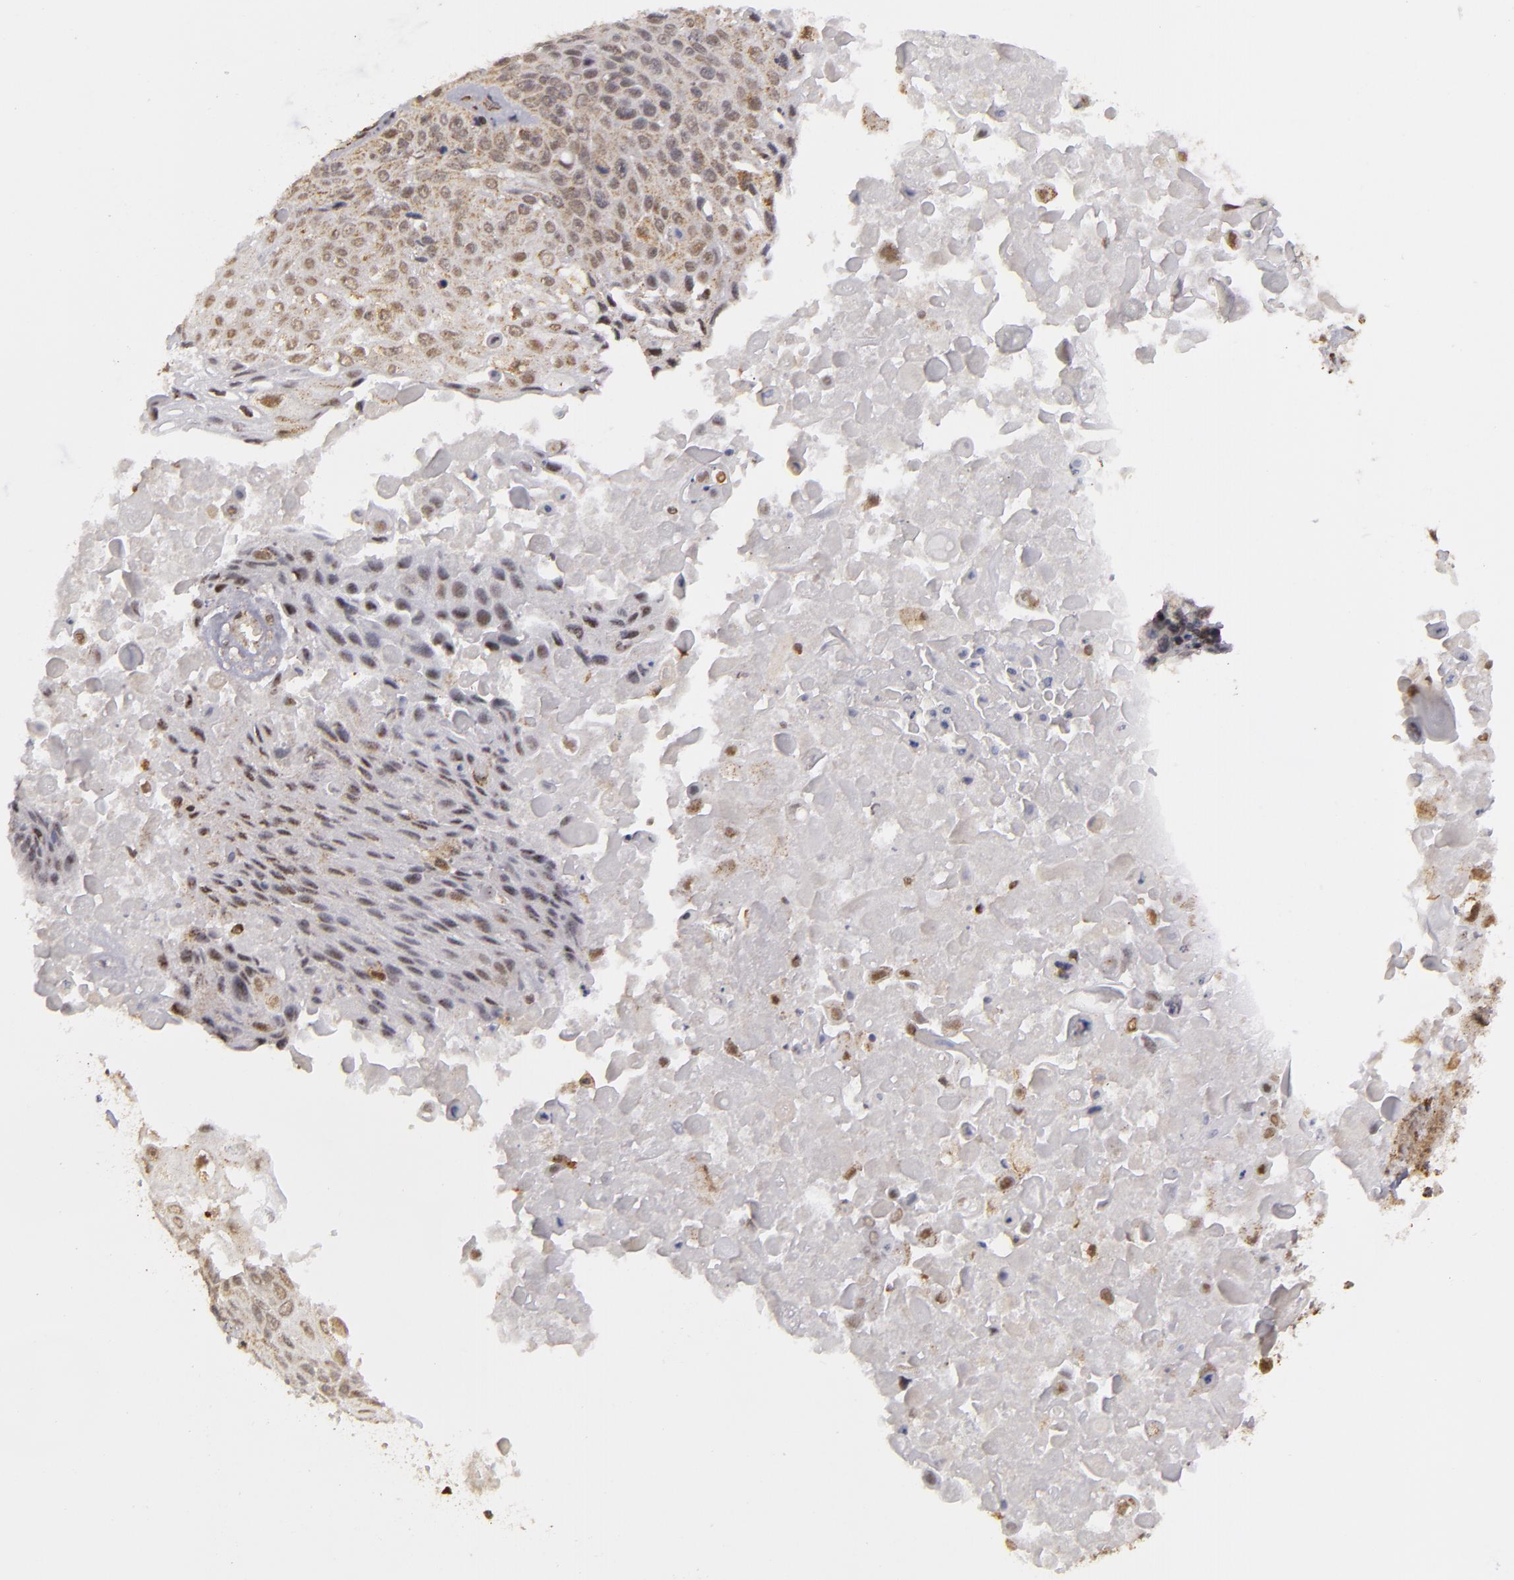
{"staining": {"intensity": "weak", "quantity": ">75%", "location": "nuclear"}, "tissue": "lung cancer", "cell_type": "Tumor cells", "image_type": "cancer", "snomed": [{"axis": "morphology", "description": "Adenocarcinoma, NOS"}, {"axis": "topography", "description": "Lung"}], "caption": "Human lung adenocarcinoma stained with a brown dye reveals weak nuclear positive positivity in approximately >75% of tumor cells.", "gene": "MXD1", "patient": {"sex": "male", "age": 60}}